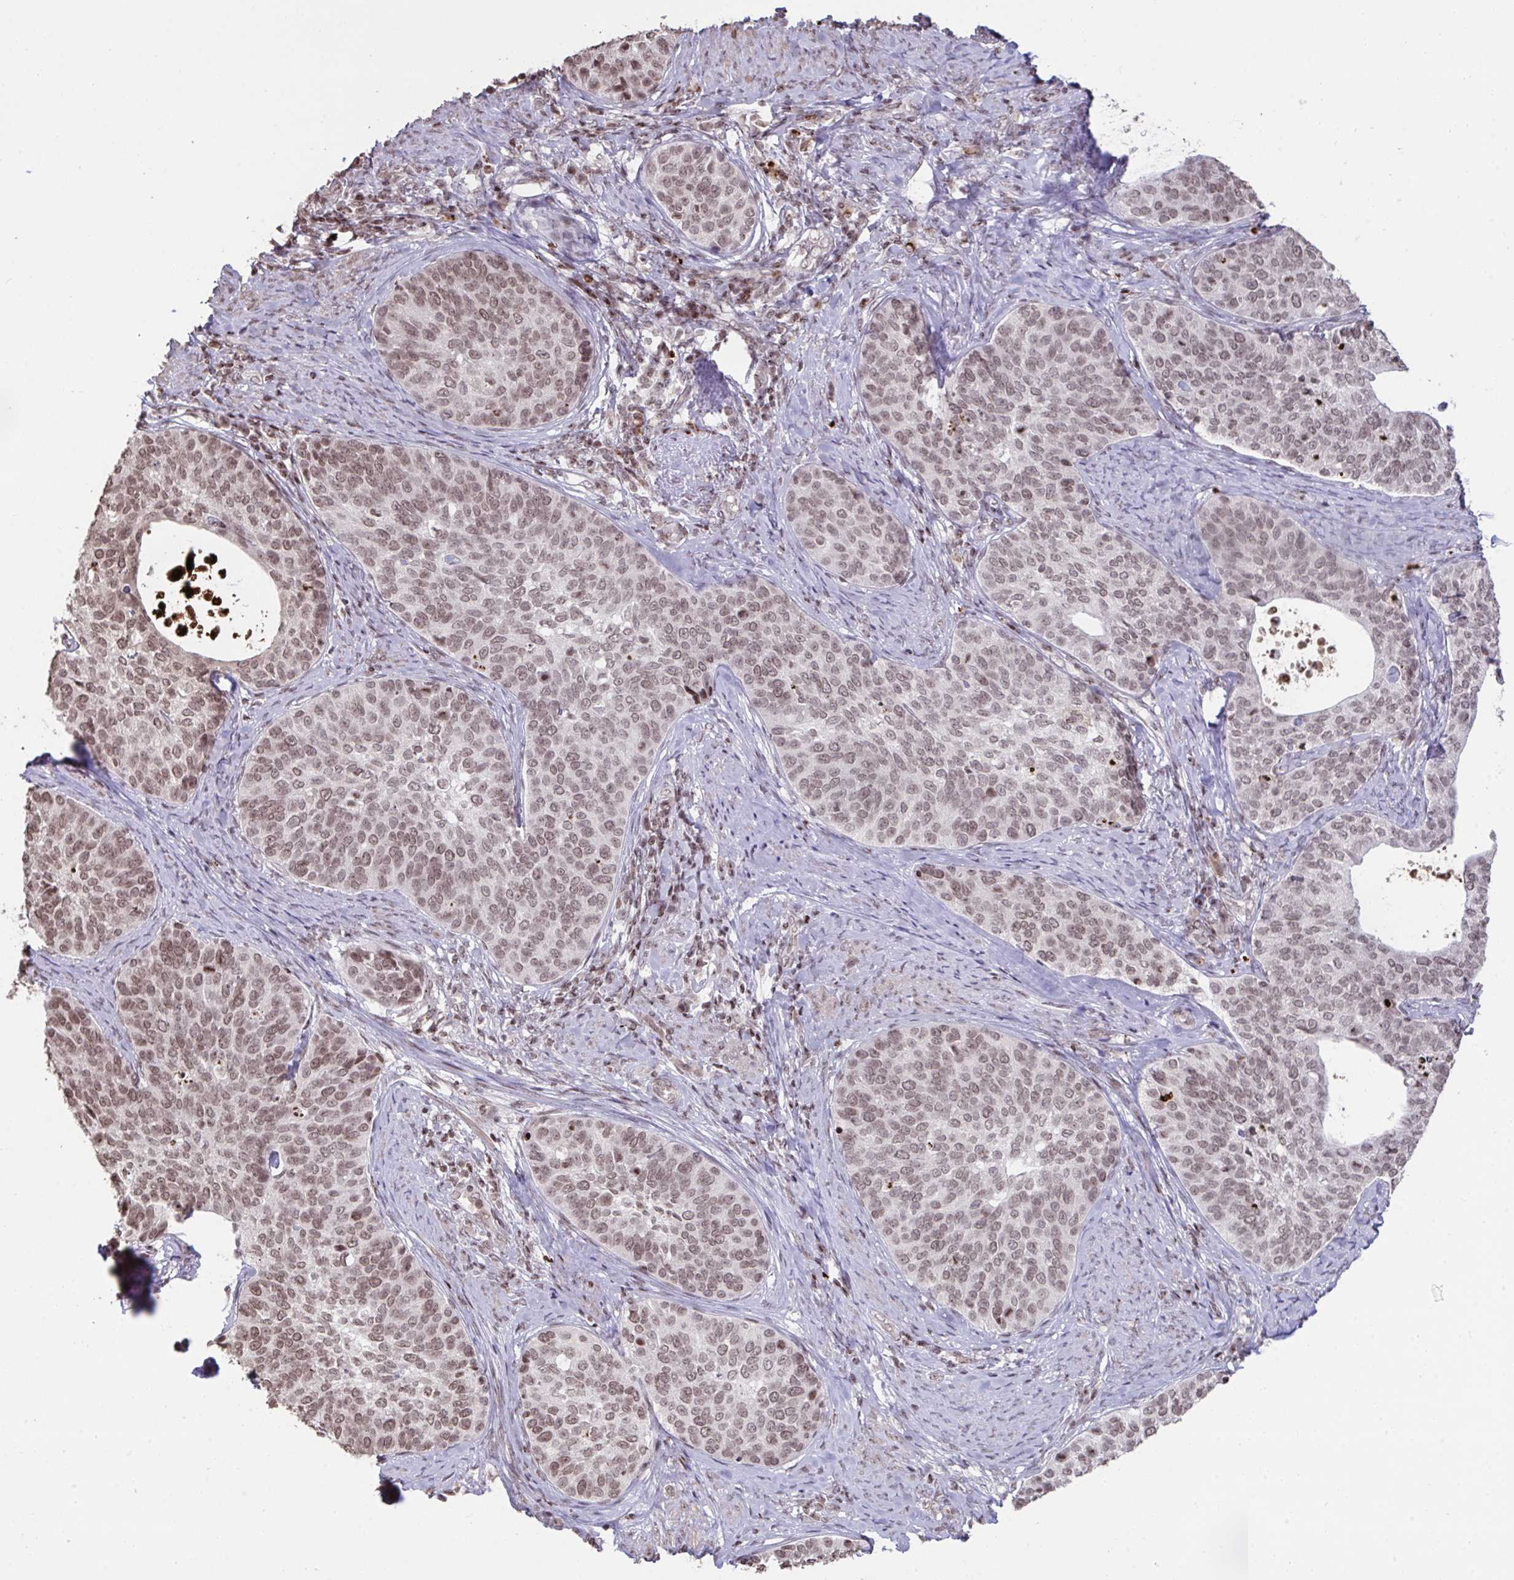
{"staining": {"intensity": "moderate", "quantity": ">75%", "location": "nuclear"}, "tissue": "cervical cancer", "cell_type": "Tumor cells", "image_type": "cancer", "snomed": [{"axis": "morphology", "description": "Squamous cell carcinoma, NOS"}, {"axis": "topography", "description": "Cervix"}], "caption": "DAB (3,3'-diaminobenzidine) immunohistochemical staining of cervical cancer reveals moderate nuclear protein positivity in about >75% of tumor cells. (brown staining indicates protein expression, while blue staining denotes nuclei).", "gene": "NIP7", "patient": {"sex": "female", "age": 69}}